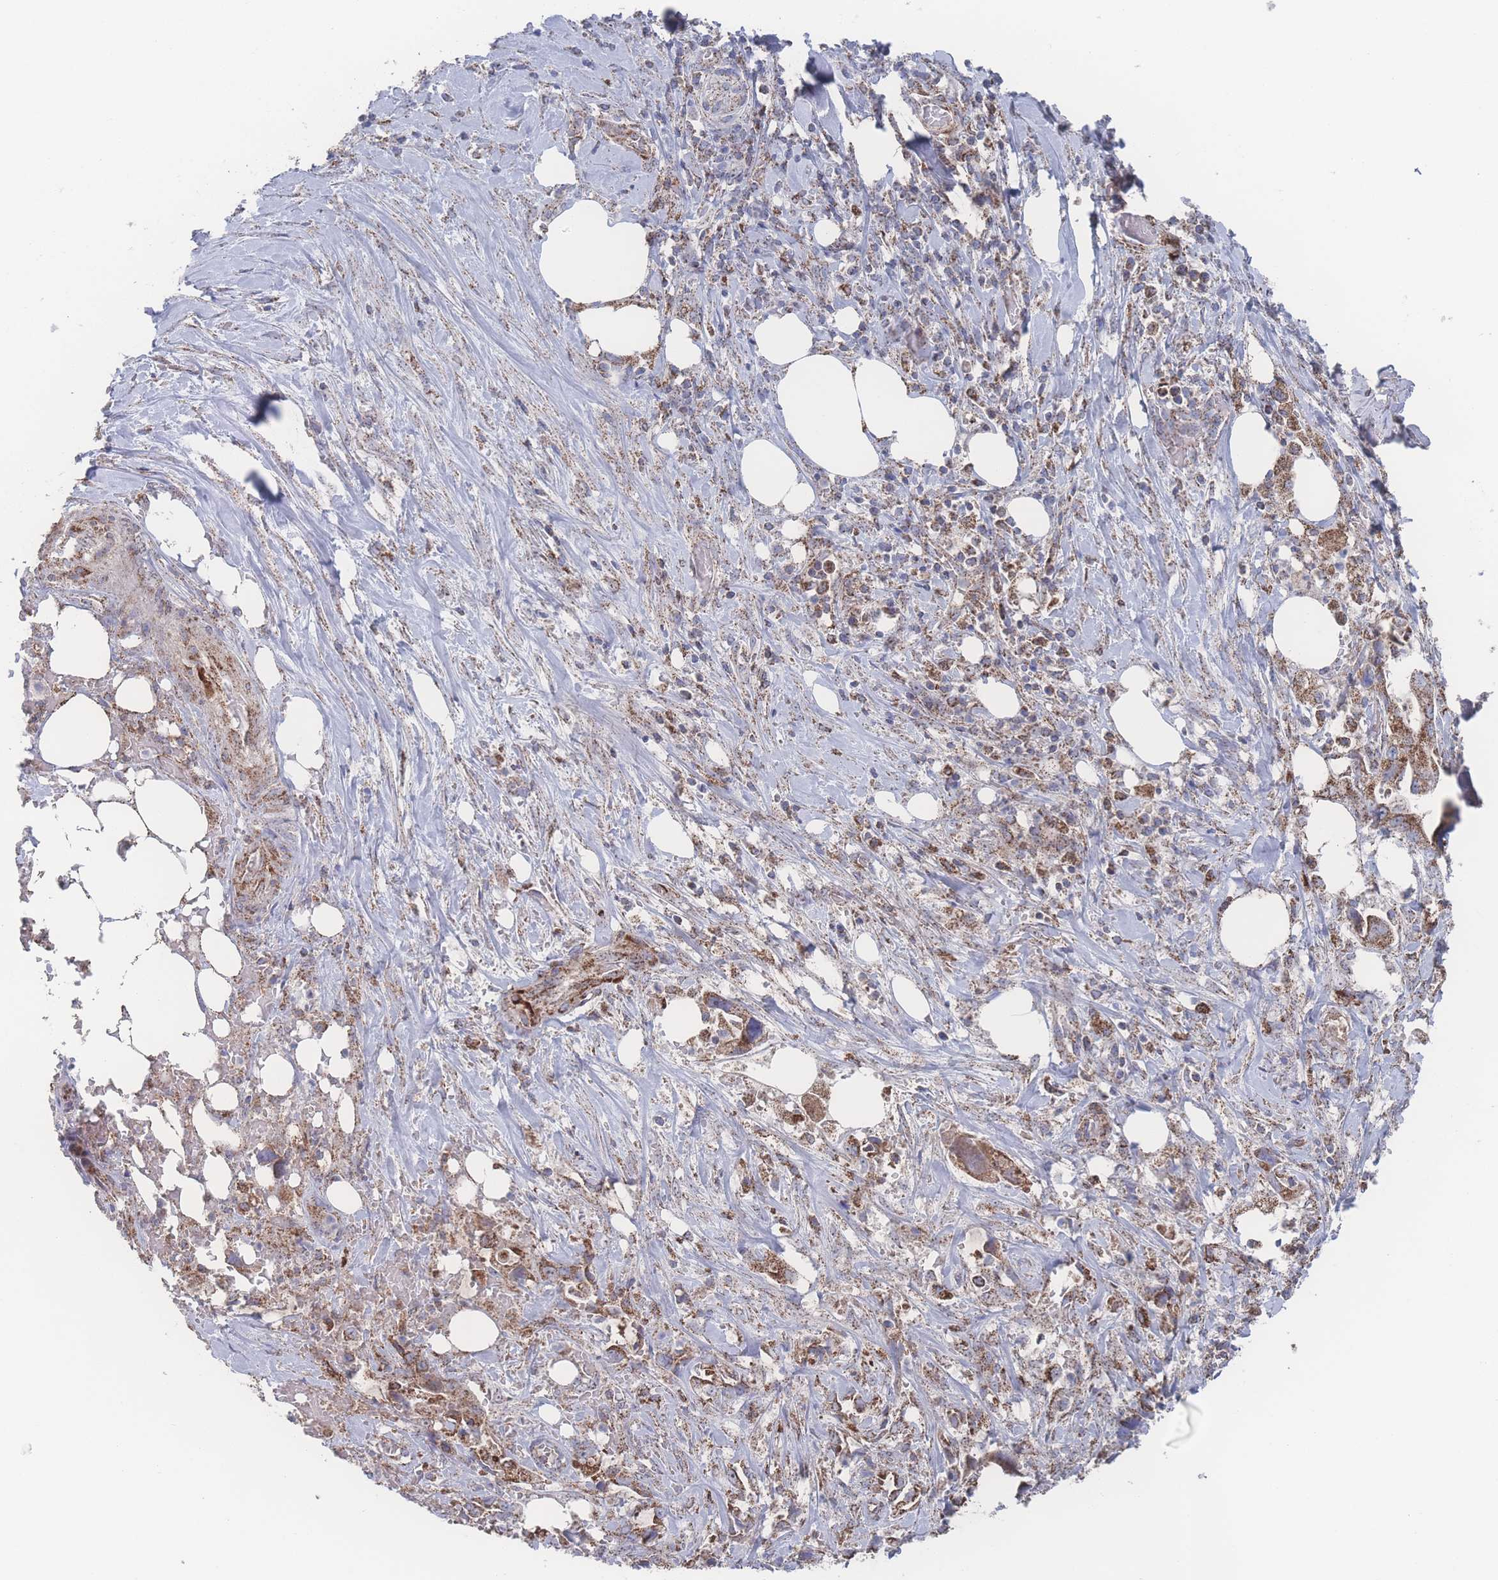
{"staining": {"intensity": "moderate", "quantity": ">75%", "location": "cytoplasmic/membranous"}, "tissue": "pancreatic cancer", "cell_type": "Tumor cells", "image_type": "cancer", "snomed": [{"axis": "morphology", "description": "Adenocarcinoma, NOS"}, {"axis": "topography", "description": "Pancreas"}], "caption": "IHC histopathology image of human adenocarcinoma (pancreatic) stained for a protein (brown), which exhibits medium levels of moderate cytoplasmic/membranous expression in approximately >75% of tumor cells.", "gene": "PEX14", "patient": {"sex": "female", "age": 61}}